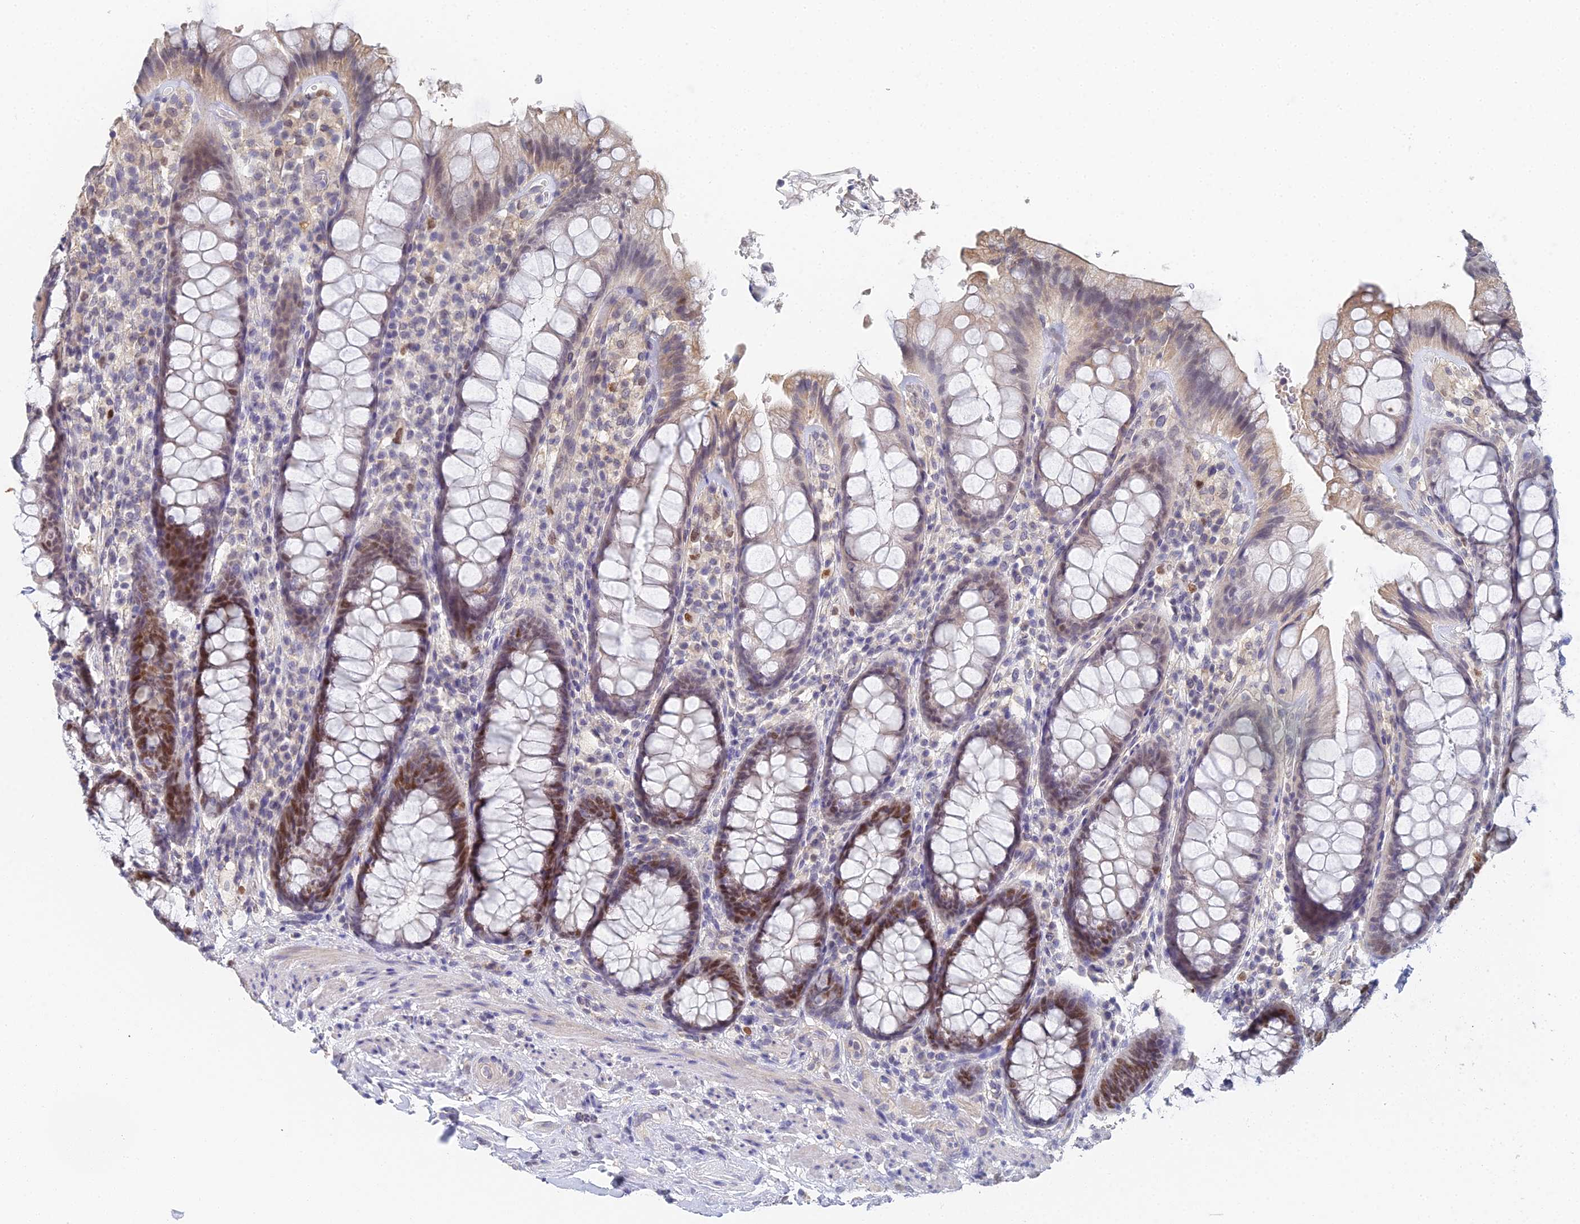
{"staining": {"intensity": "moderate", "quantity": "25%-75%", "location": "nuclear"}, "tissue": "rectum", "cell_type": "Glandular cells", "image_type": "normal", "snomed": [{"axis": "morphology", "description": "Normal tissue, NOS"}, {"axis": "topography", "description": "Rectum"}], "caption": "Brown immunohistochemical staining in normal human rectum displays moderate nuclear expression in about 25%-75% of glandular cells.", "gene": "MCM2", "patient": {"sex": "male", "age": 83}}